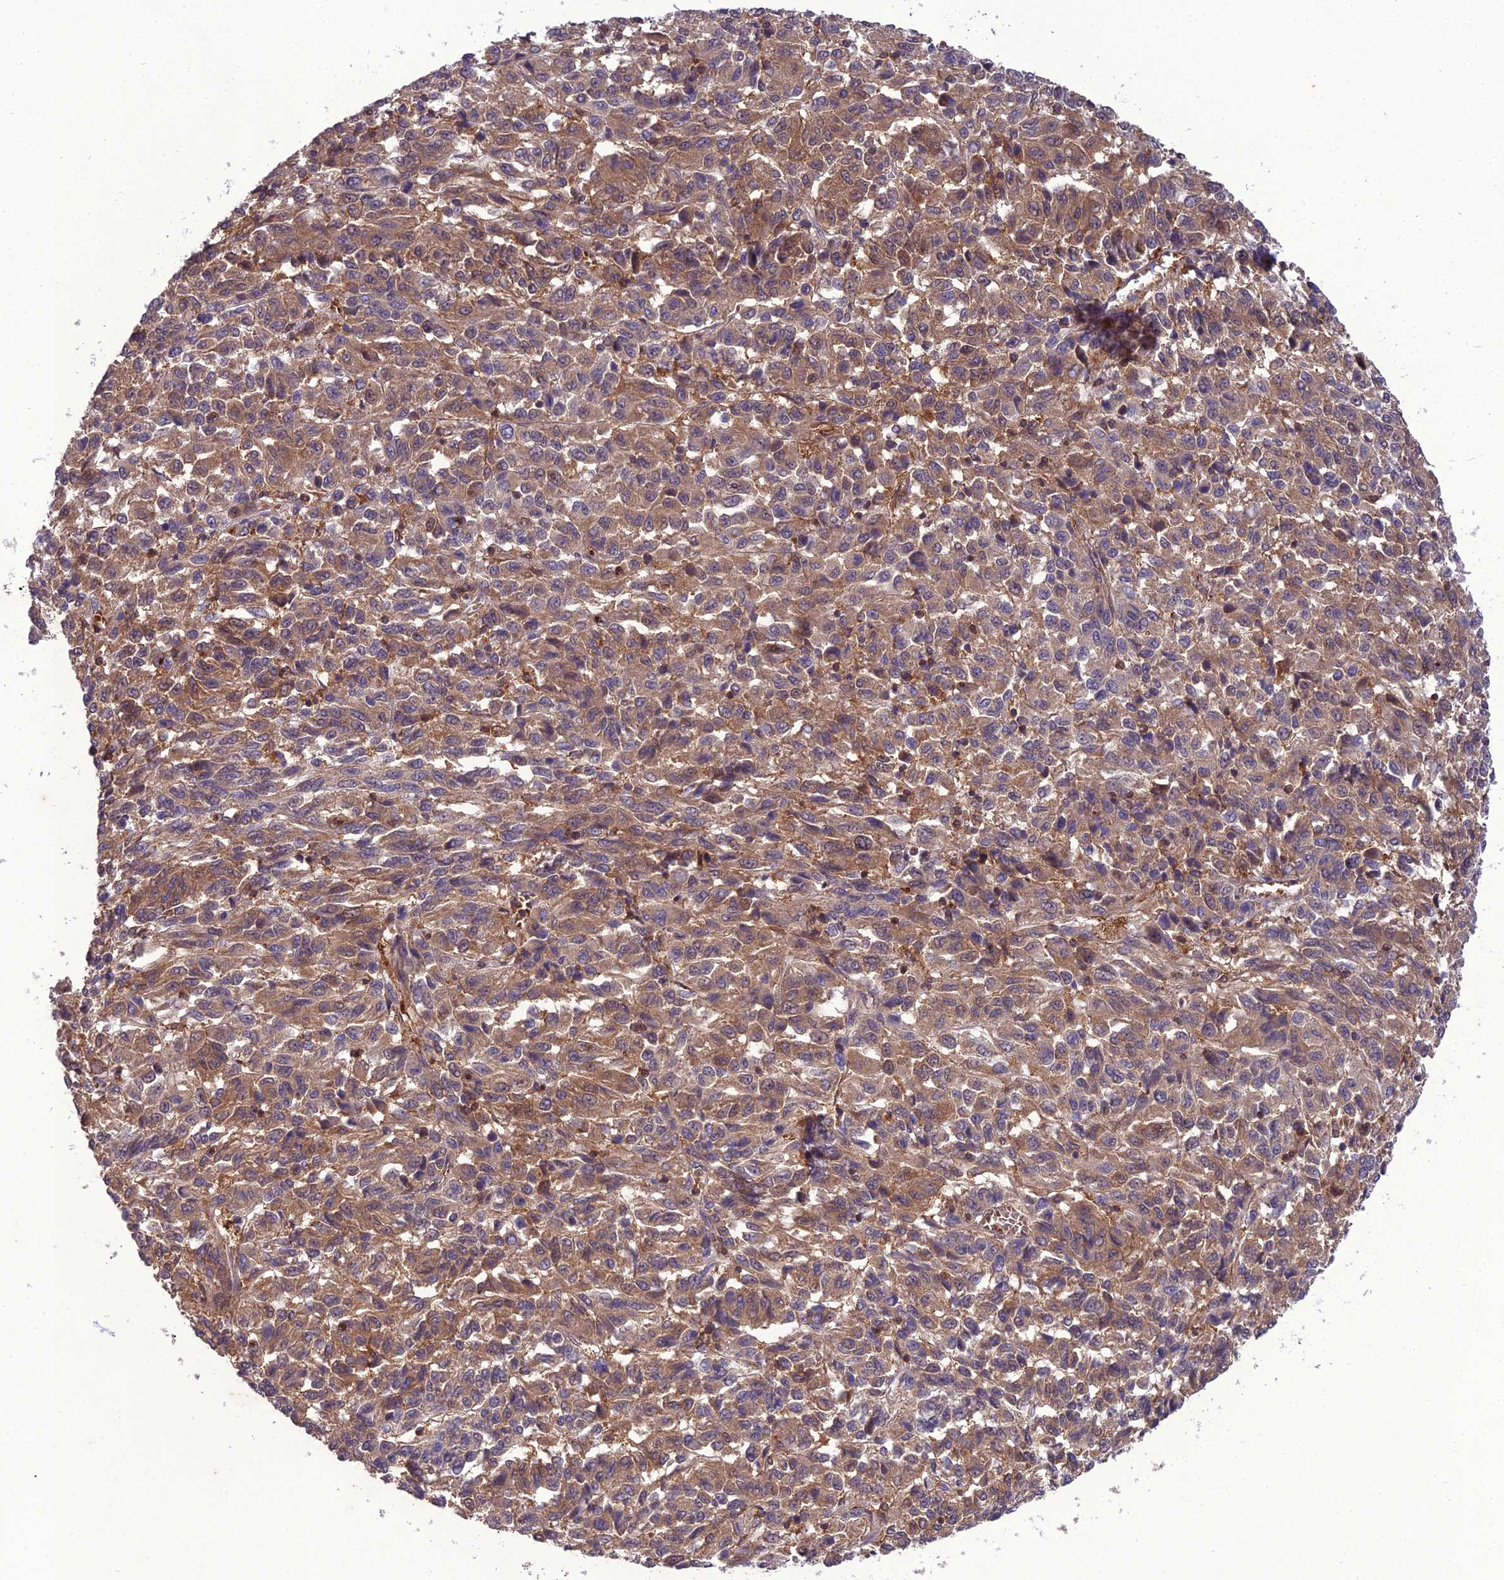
{"staining": {"intensity": "moderate", "quantity": ">75%", "location": "cytoplasmic/membranous,nuclear"}, "tissue": "melanoma", "cell_type": "Tumor cells", "image_type": "cancer", "snomed": [{"axis": "morphology", "description": "Malignant melanoma, Metastatic site"}, {"axis": "topography", "description": "Lung"}], "caption": "Melanoma stained with a protein marker demonstrates moderate staining in tumor cells.", "gene": "GDF6", "patient": {"sex": "male", "age": 64}}